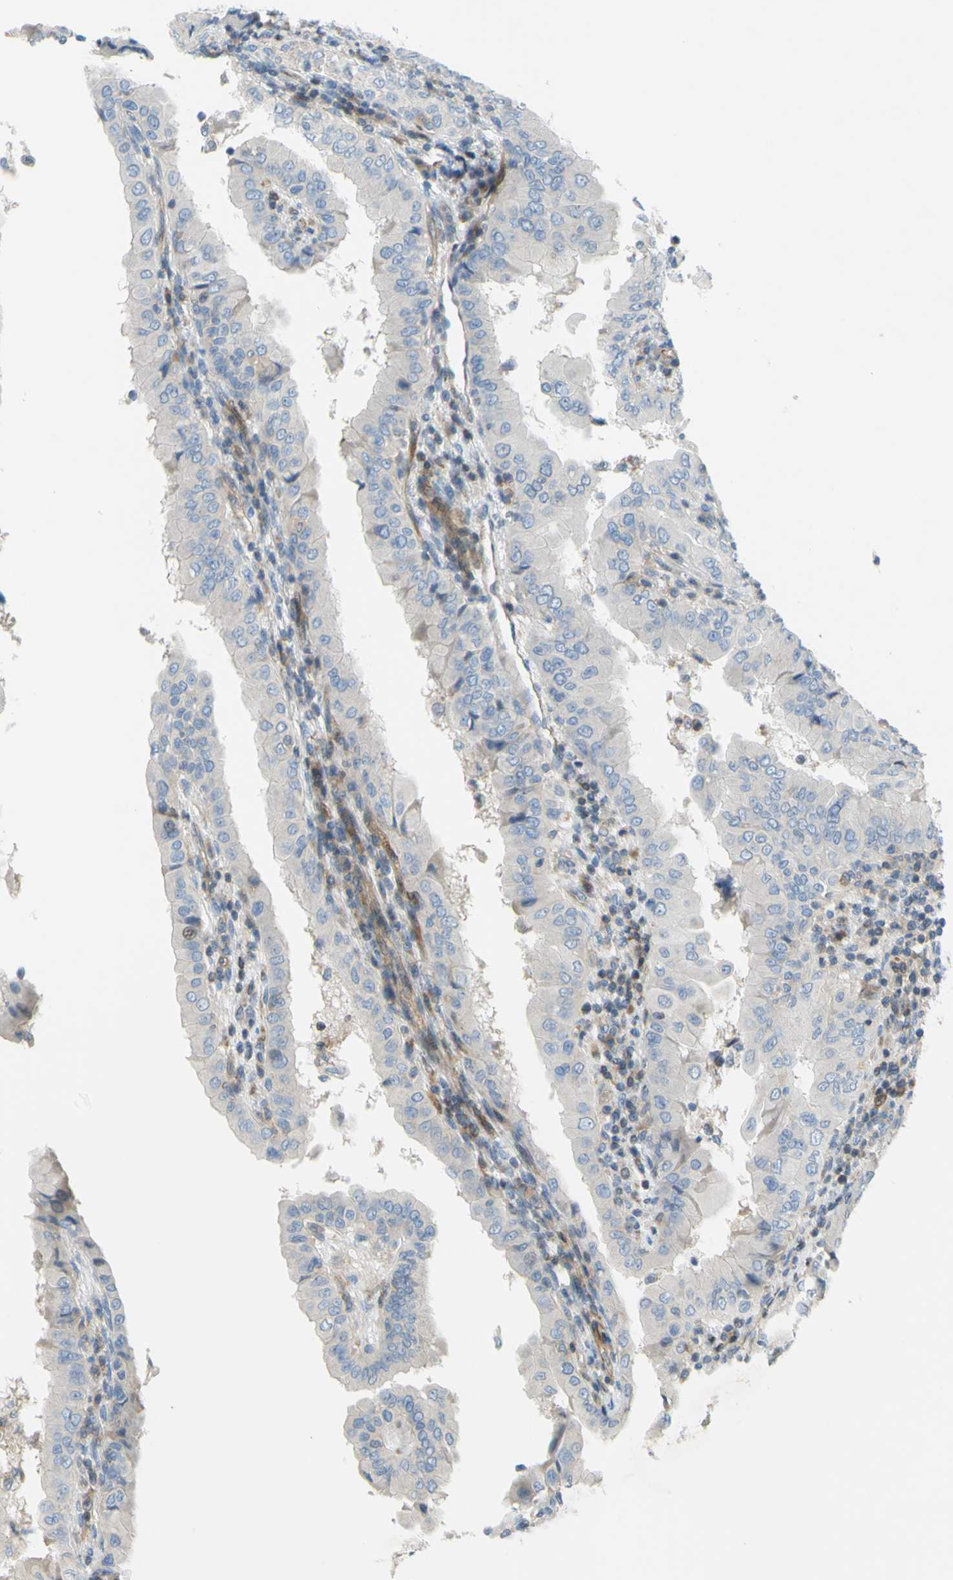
{"staining": {"intensity": "negative", "quantity": "none", "location": "none"}, "tissue": "thyroid cancer", "cell_type": "Tumor cells", "image_type": "cancer", "snomed": [{"axis": "morphology", "description": "Papillary adenocarcinoma, NOS"}, {"axis": "topography", "description": "Thyroid gland"}], "caption": "IHC of thyroid papillary adenocarcinoma reveals no positivity in tumor cells. (DAB (3,3'-diaminobenzidine) immunohistochemistry (IHC) visualized using brightfield microscopy, high magnification).", "gene": "PAK2", "patient": {"sex": "male", "age": 33}}